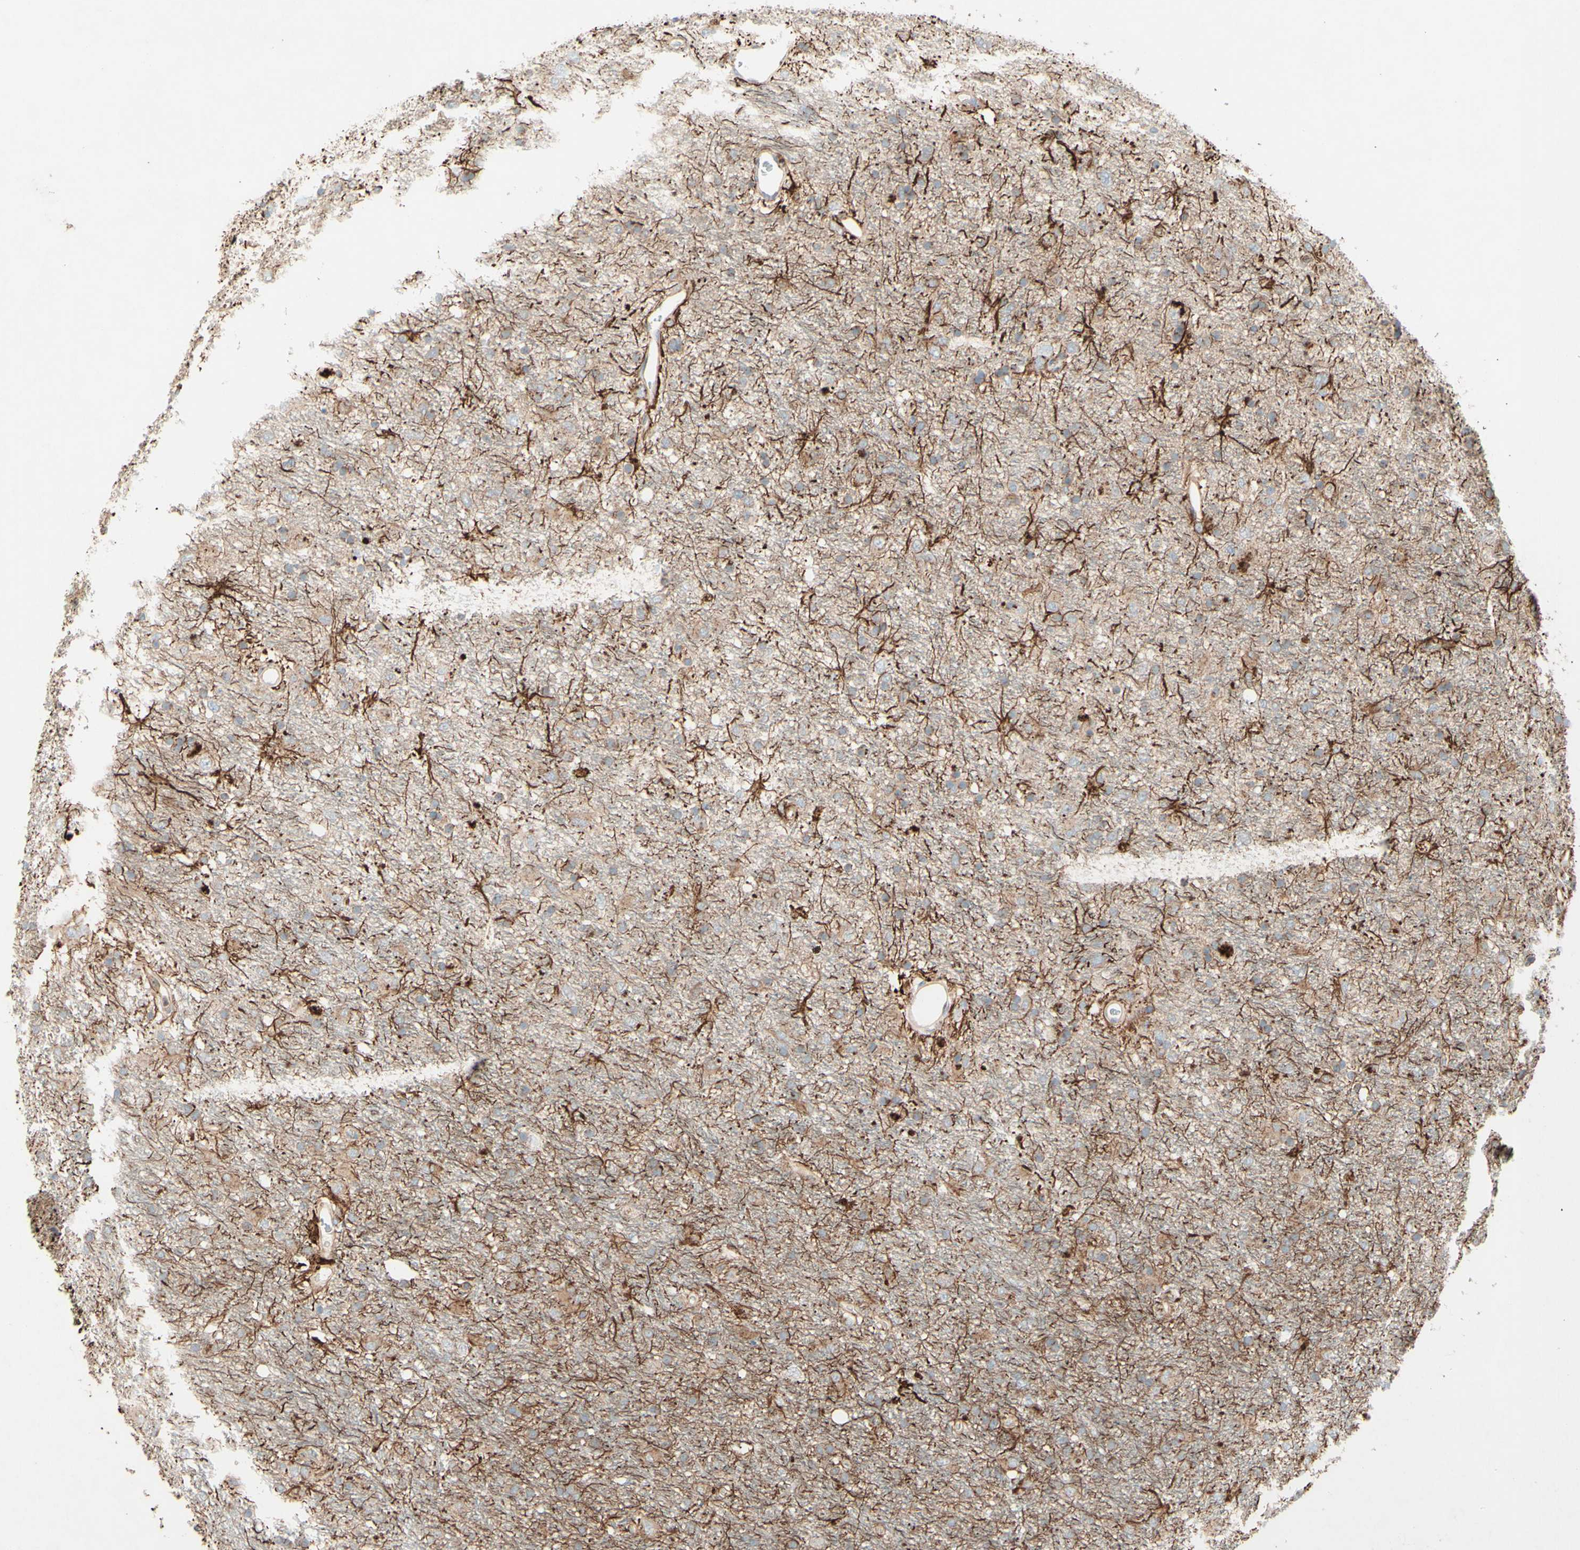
{"staining": {"intensity": "moderate", "quantity": "25%-75%", "location": "cytoplasmic/membranous"}, "tissue": "glioma", "cell_type": "Tumor cells", "image_type": "cancer", "snomed": [{"axis": "morphology", "description": "Glioma, malignant, Low grade"}, {"axis": "topography", "description": "Brain"}], "caption": "Low-grade glioma (malignant) tissue exhibits moderate cytoplasmic/membranous positivity in approximately 25%-75% of tumor cells (brown staining indicates protein expression, while blue staining denotes nuclei).", "gene": "MTM1", "patient": {"sex": "male", "age": 77}}